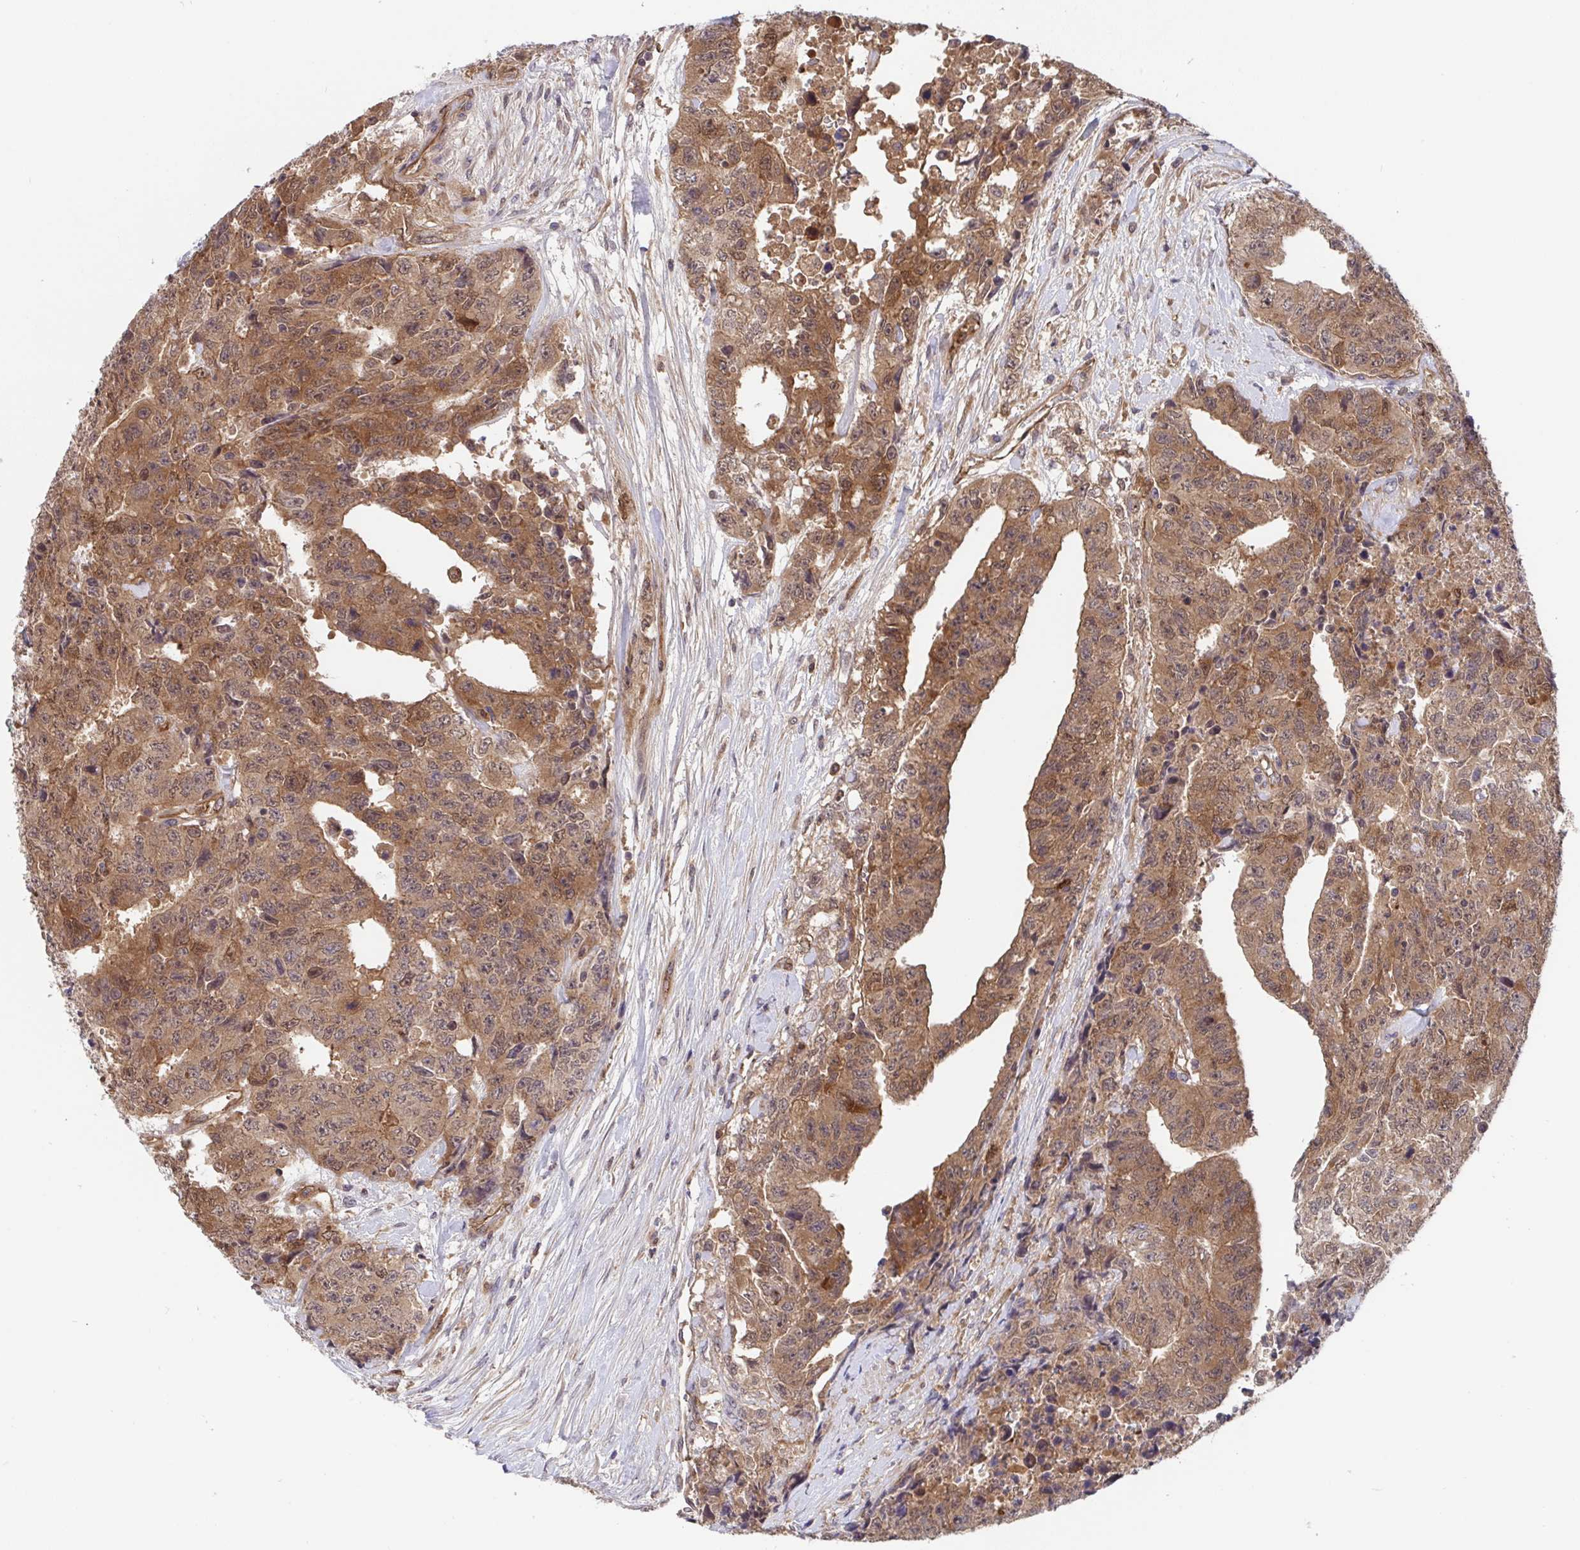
{"staining": {"intensity": "moderate", "quantity": ">75%", "location": "cytoplasmic/membranous,nuclear"}, "tissue": "testis cancer", "cell_type": "Tumor cells", "image_type": "cancer", "snomed": [{"axis": "morphology", "description": "Carcinoma, Embryonal, NOS"}, {"axis": "topography", "description": "Testis"}], "caption": "An IHC micrograph of neoplastic tissue is shown. Protein staining in brown highlights moderate cytoplasmic/membranous and nuclear positivity in testis cancer within tumor cells. The protein of interest is stained brown, and the nuclei are stained in blue (DAB IHC with brightfield microscopy, high magnification).", "gene": "TIGAR", "patient": {"sex": "male", "age": 24}}